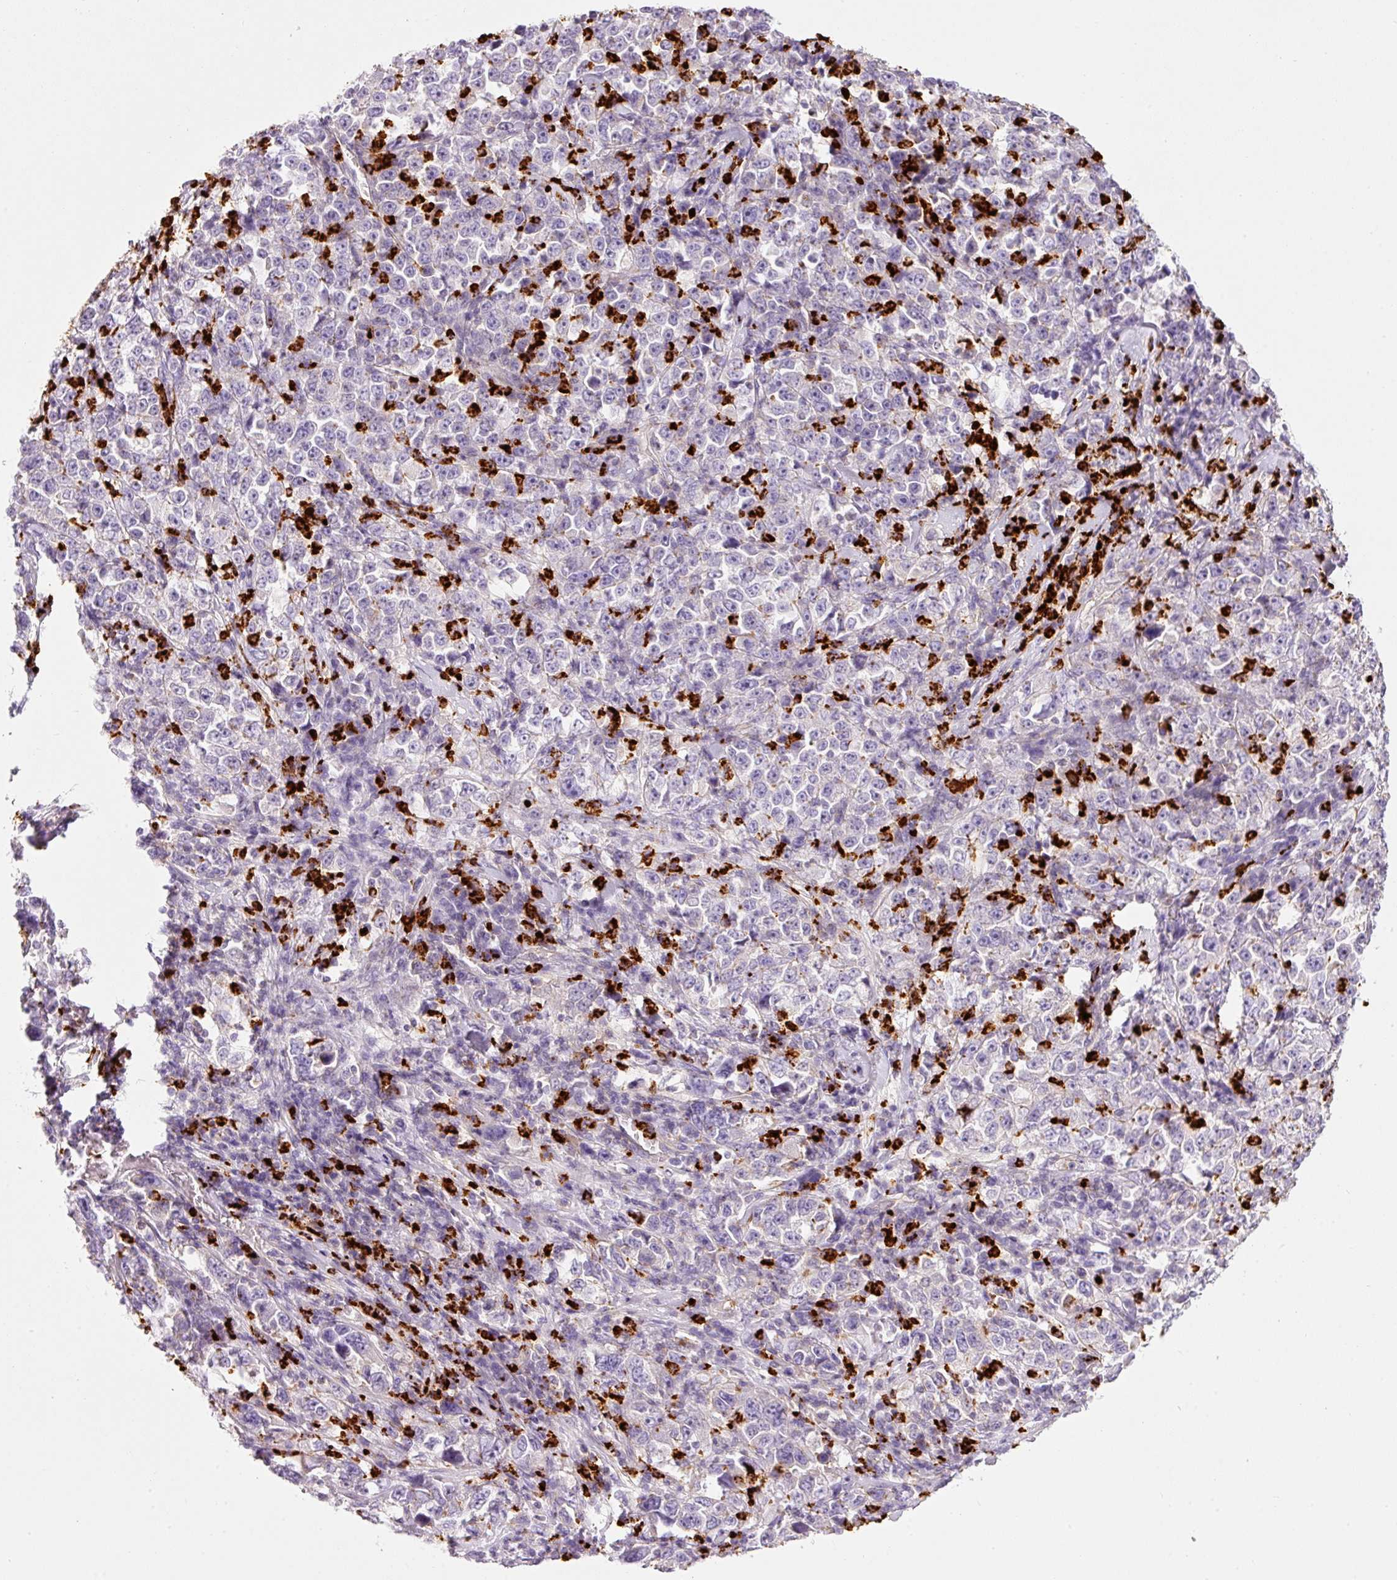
{"staining": {"intensity": "negative", "quantity": "none", "location": "none"}, "tissue": "stomach cancer", "cell_type": "Tumor cells", "image_type": "cancer", "snomed": [{"axis": "morphology", "description": "Normal tissue, NOS"}, {"axis": "morphology", "description": "Adenocarcinoma, NOS"}, {"axis": "topography", "description": "Stomach, upper"}, {"axis": "topography", "description": "Stomach"}], "caption": "A high-resolution histopathology image shows immunohistochemistry (IHC) staining of stomach cancer (adenocarcinoma), which reveals no significant expression in tumor cells.", "gene": "MAP3K3", "patient": {"sex": "male", "age": 59}}